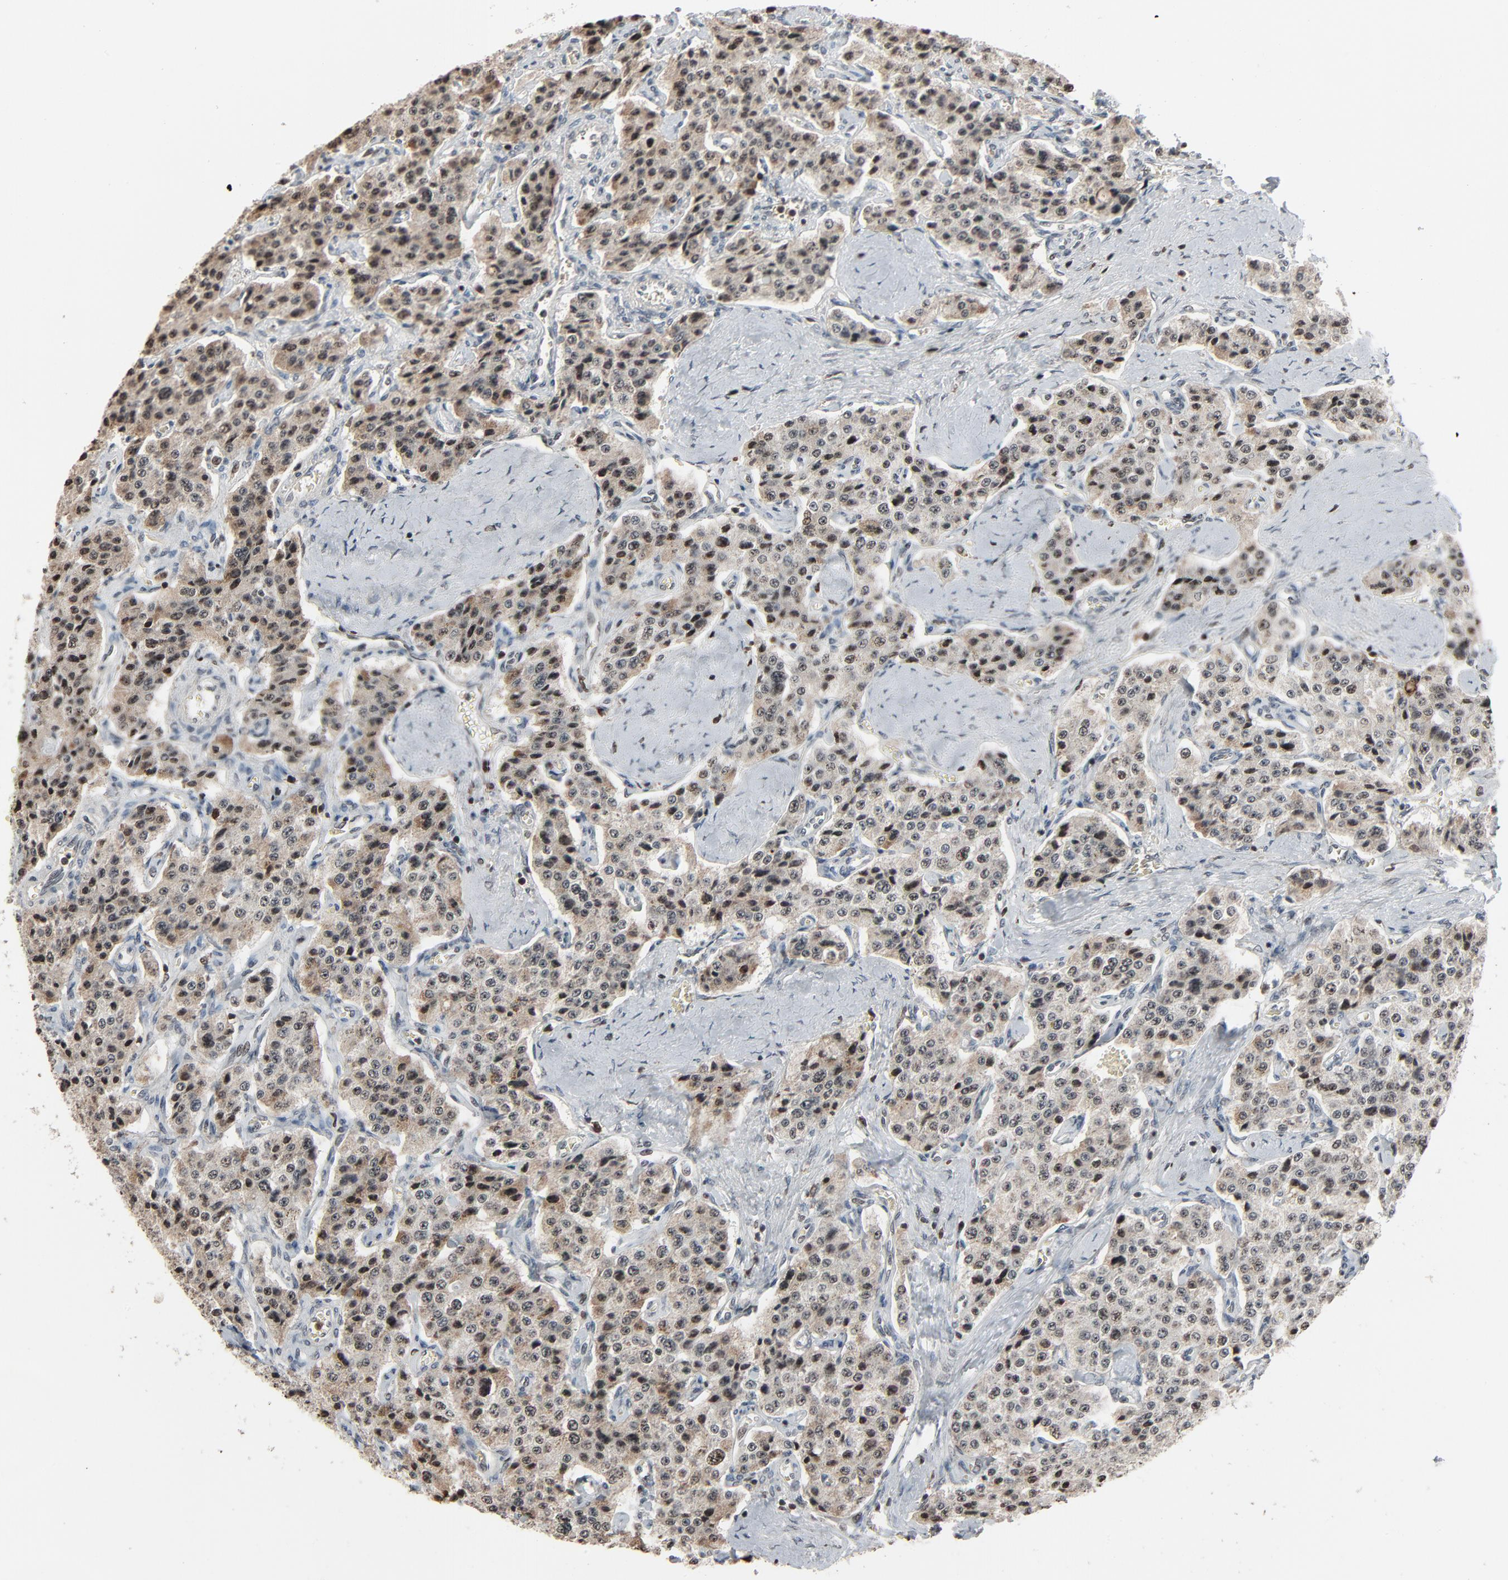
{"staining": {"intensity": "moderate", "quantity": "25%-75%", "location": "nuclear"}, "tissue": "carcinoid", "cell_type": "Tumor cells", "image_type": "cancer", "snomed": [{"axis": "morphology", "description": "Carcinoid, malignant, NOS"}, {"axis": "topography", "description": "Small intestine"}], "caption": "Carcinoid stained with immunohistochemistry exhibits moderate nuclear staining in about 25%-75% of tumor cells.", "gene": "RPS6KA3", "patient": {"sex": "male", "age": 52}}